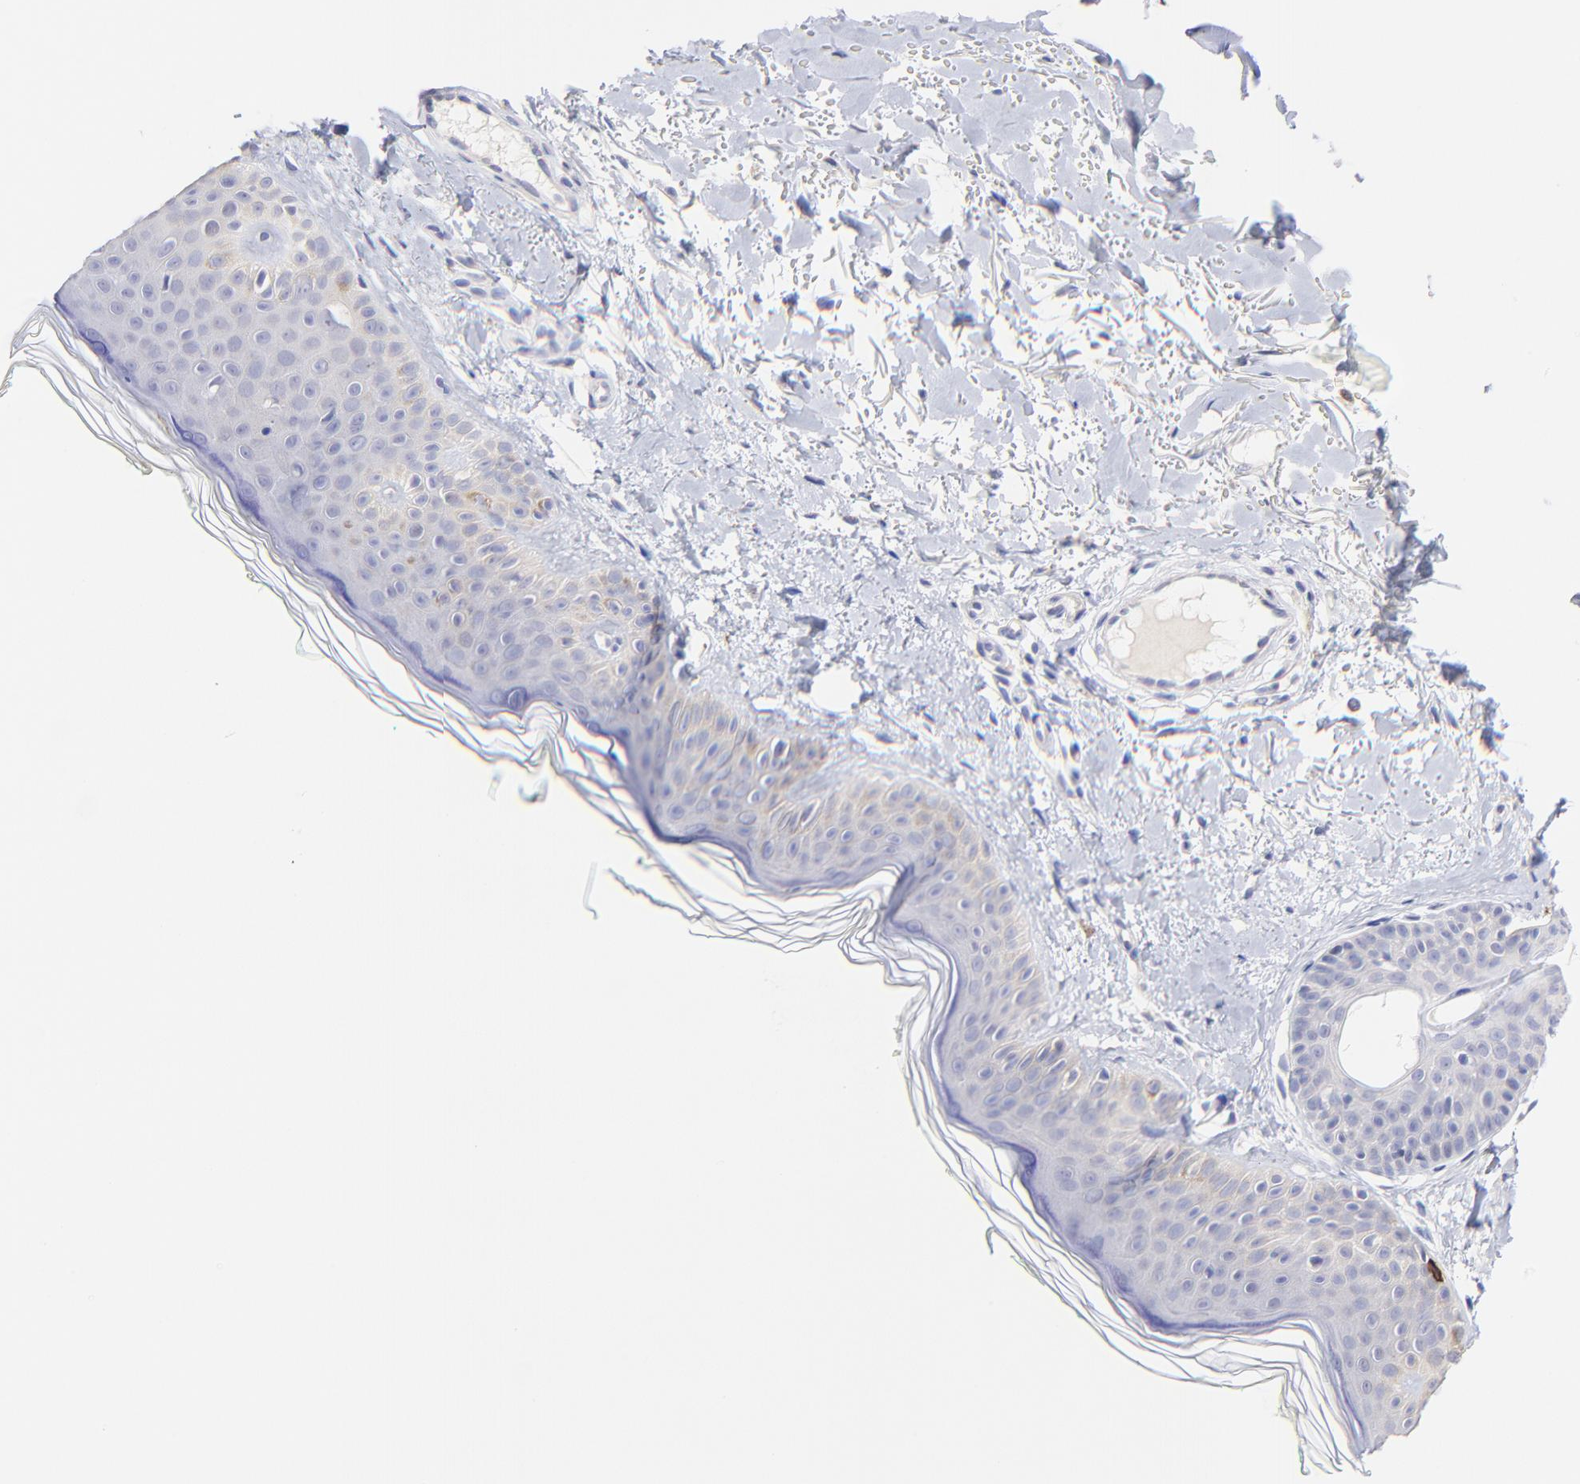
{"staining": {"intensity": "negative", "quantity": "none", "location": "none"}, "tissue": "skin", "cell_type": "Fibroblasts", "image_type": "normal", "snomed": [{"axis": "morphology", "description": "Normal tissue, NOS"}, {"axis": "topography", "description": "Skin"}], "caption": "DAB (3,3'-diaminobenzidine) immunohistochemical staining of unremarkable skin shows no significant staining in fibroblasts.", "gene": "RAB3A", "patient": {"sex": "male", "age": 71}}